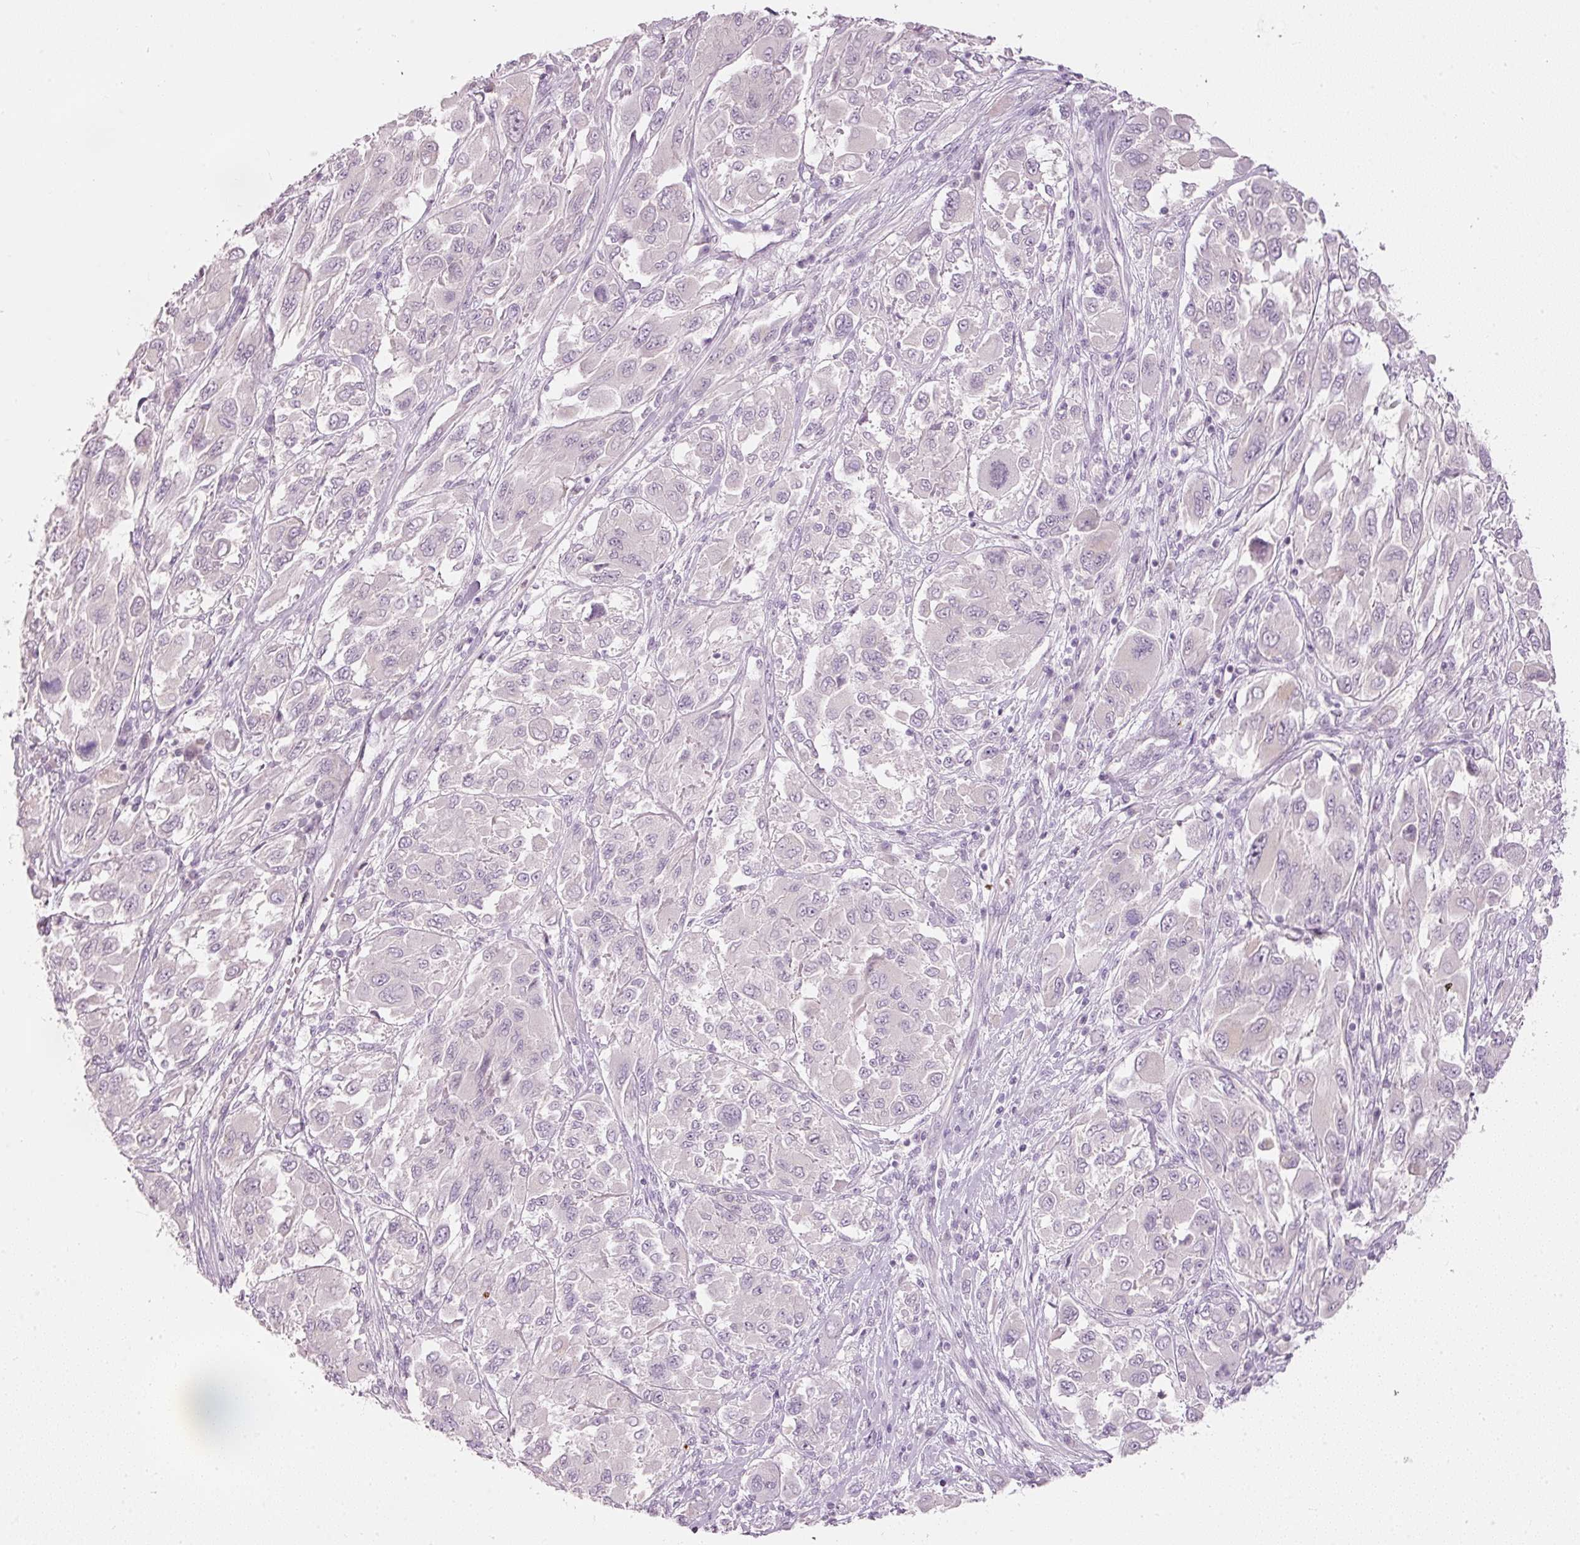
{"staining": {"intensity": "negative", "quantity": "none", "location": "none"}, "tissue": "melanoma", "cell_type": "Tumor cells", "image_type": "cancer", "snomed": [{"axis": "morphology", "description": "Malignant melanoma, NOS"}, {"axis": "topography", "description": "Skin"}], "caption": "Immunohistochemistry (IHC) micrograph of neoplastic tissue: melanoma stained with DAB reveals no significant protein positivity in tumor cells.", "gene": "LECT2", "patient": {"sex": "female", "age": 91}}